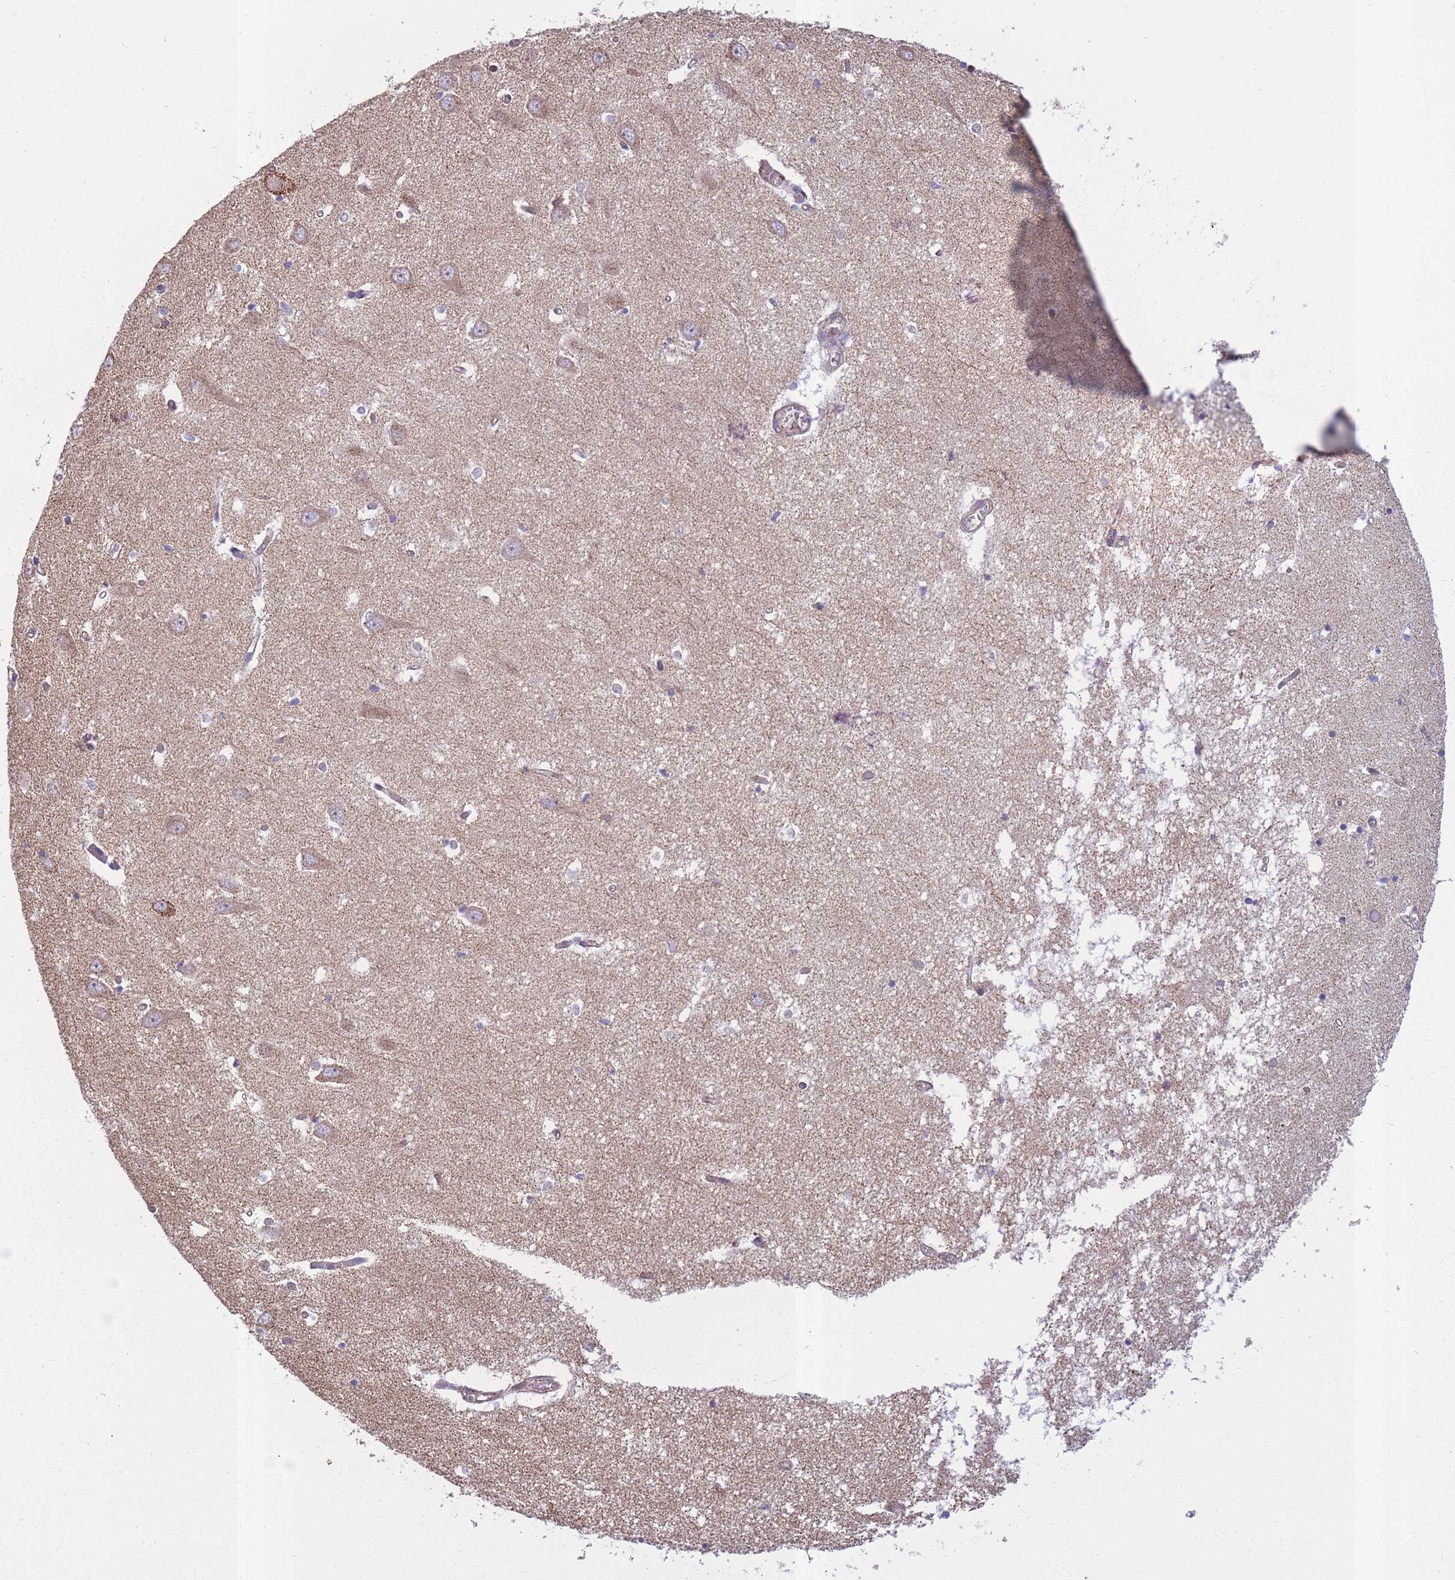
{"staining": {"intensity": "moderate", "quantity": "25%-75%", "location": "cytoplasmic/membranous"}, "tissue": "hippocampus", "cell_type": "Glial cells", "image_type": "normal", "snomed": [{"axis": "morphology", "description": "Normal tissue, NOS"}, {"axis": "topography", "description": "Hippocampus"}], "caption": "This is a micrograph of immunohistochemistry staining of unremarkable hippocampus, which shows moderate expression in the cytoplasmic/membranous of glial cells.", "gene": "KAT2A", "patient": {"sex": "male", "age": 70}}